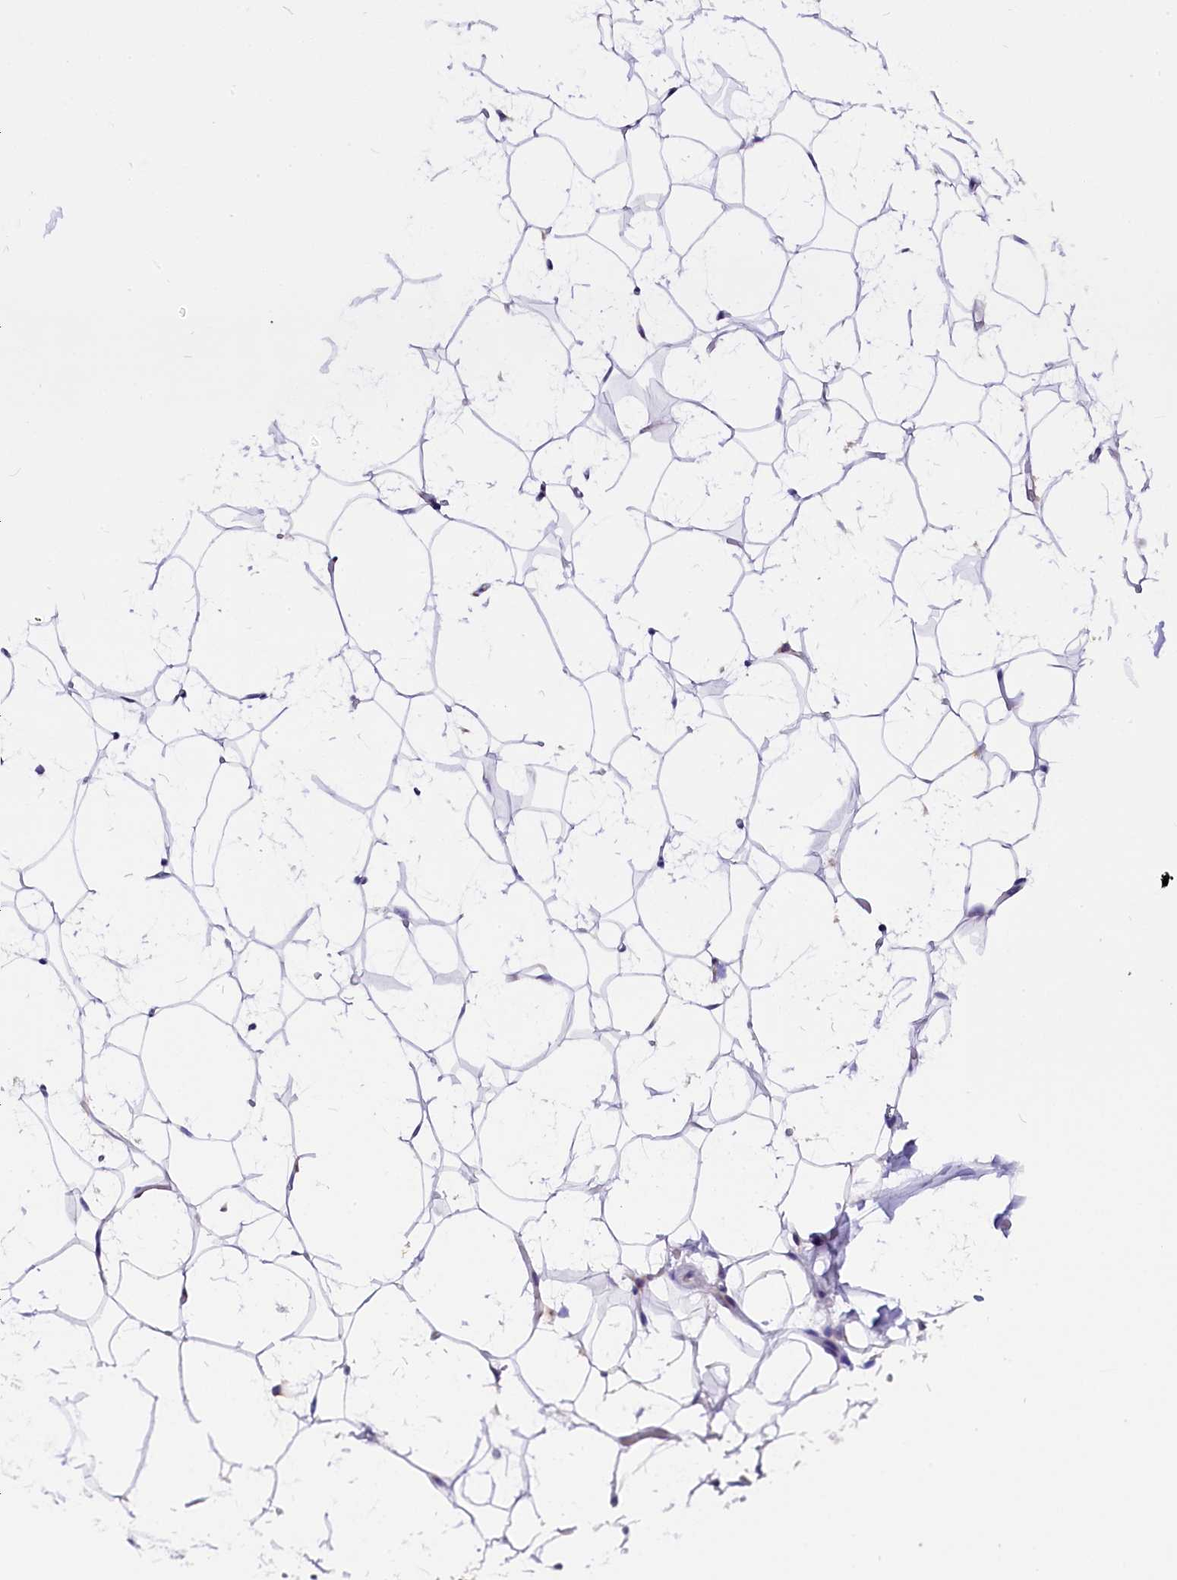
{"staining": {"intensity": "negative", "quantity": "none", "location": "none"}, "tissue": "adipose tissue", "cell_type": "Adipocytes", "image_type": "normal", "snomed": [{"axis": "morphology", "description": "Normal tissue, NOS"}, {"axis": "topography", "description": "Breast"}], "caption": "IHC histopathology image of normal adipose tissue stained for a protein (brown), which displays no staining in adipocytes. (Immunohistochemistry, brightfield microscopy, high magnification).", "gene": "CEP170", "patient": {"sex": "female", "age": 26}}